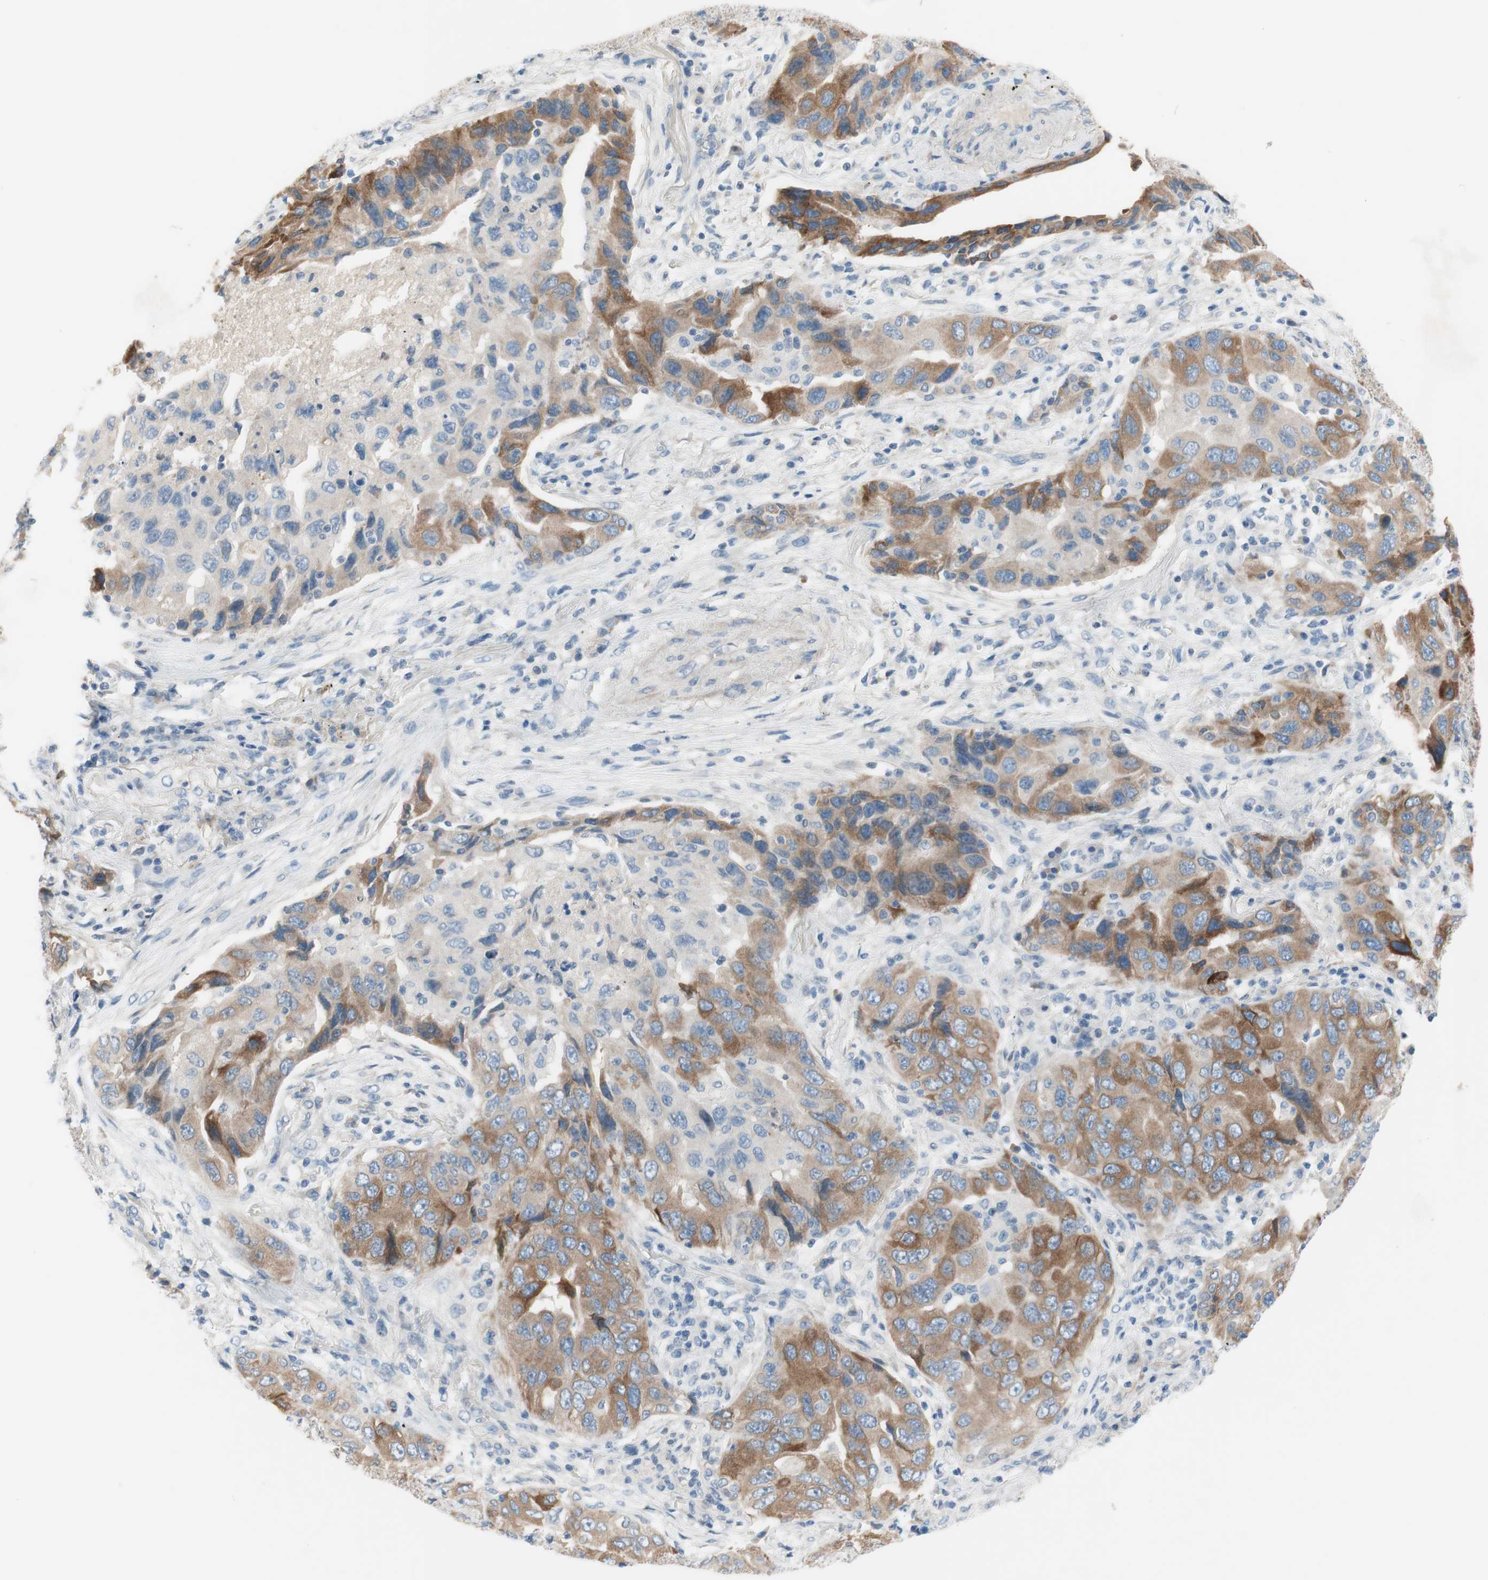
{"staining": {"intensity": "moderate", "quantity": ">75%", "location": "cytoplasmic/membranous"}, "tissue": "lung cancer", "cell_type": "Tumor cells", "image_type": "cancer", "snomed": [{"axis": "morphology", "description": "Adenocarcinoma, NOS"}, {"axis": "topography", "description": "Lung"}], "caption": "Adenocarcinoma (lung) stained for a protein displays moderate cytoplasmic/membranous positivity in tumor cells.", "gene": "FDFT1", "patient": {"sex": "female", "age": 65}}